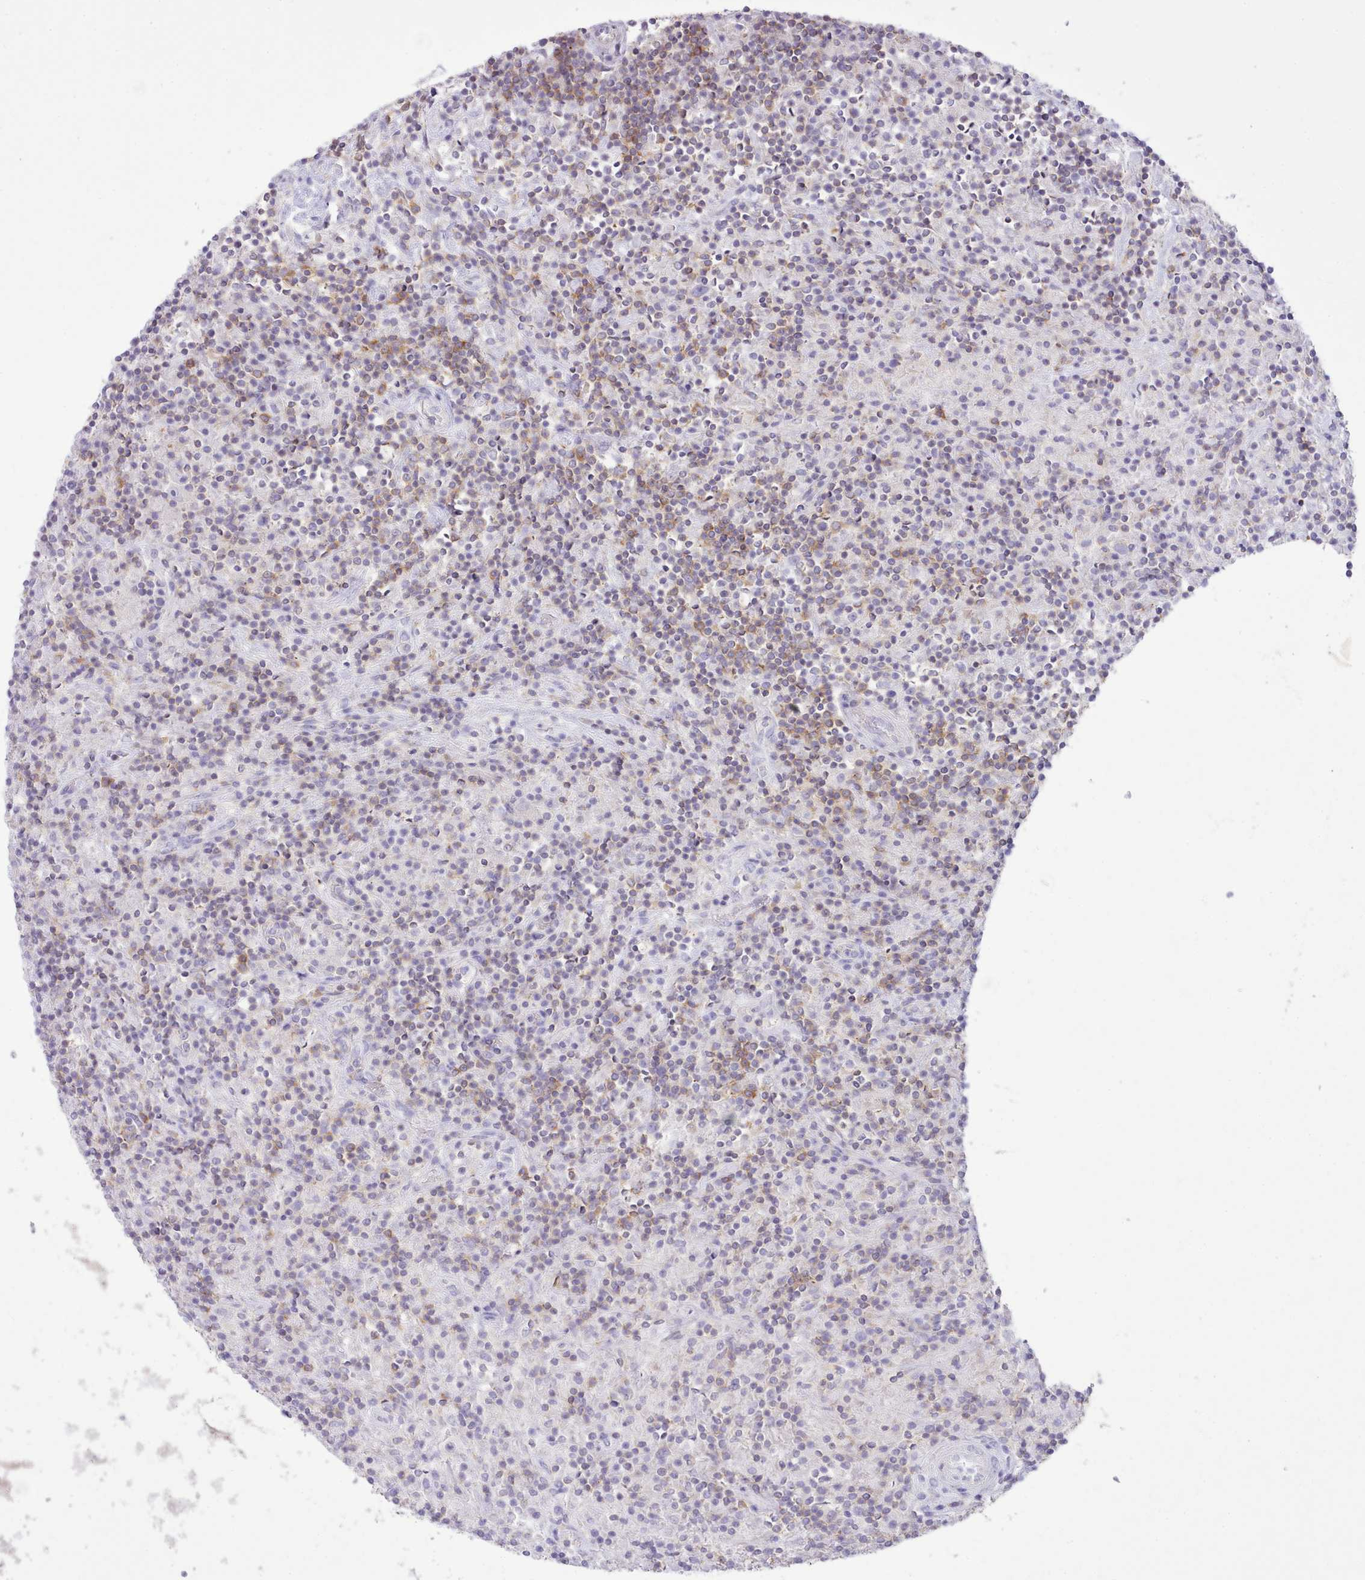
{"staining": {"intensity": "negative", "quantity": "none", "location": "none"}, "tissue": "lymphoma", "cell_type": "Tumor cells", "image_type": "cancer", "snomed": [{"axis": "morphology", "description": "Hodgkin's disease, NOS"}, {"axis": "topography", "description": "Lymph node"}], "caption": "IHC of Hodgkin's disease displays no expression in tumor cells. (Immunohistochemistry, brightfield microscopy, high magnification).", "gene": "MDFI", "patient": {"sex": "male", "age": 70}}